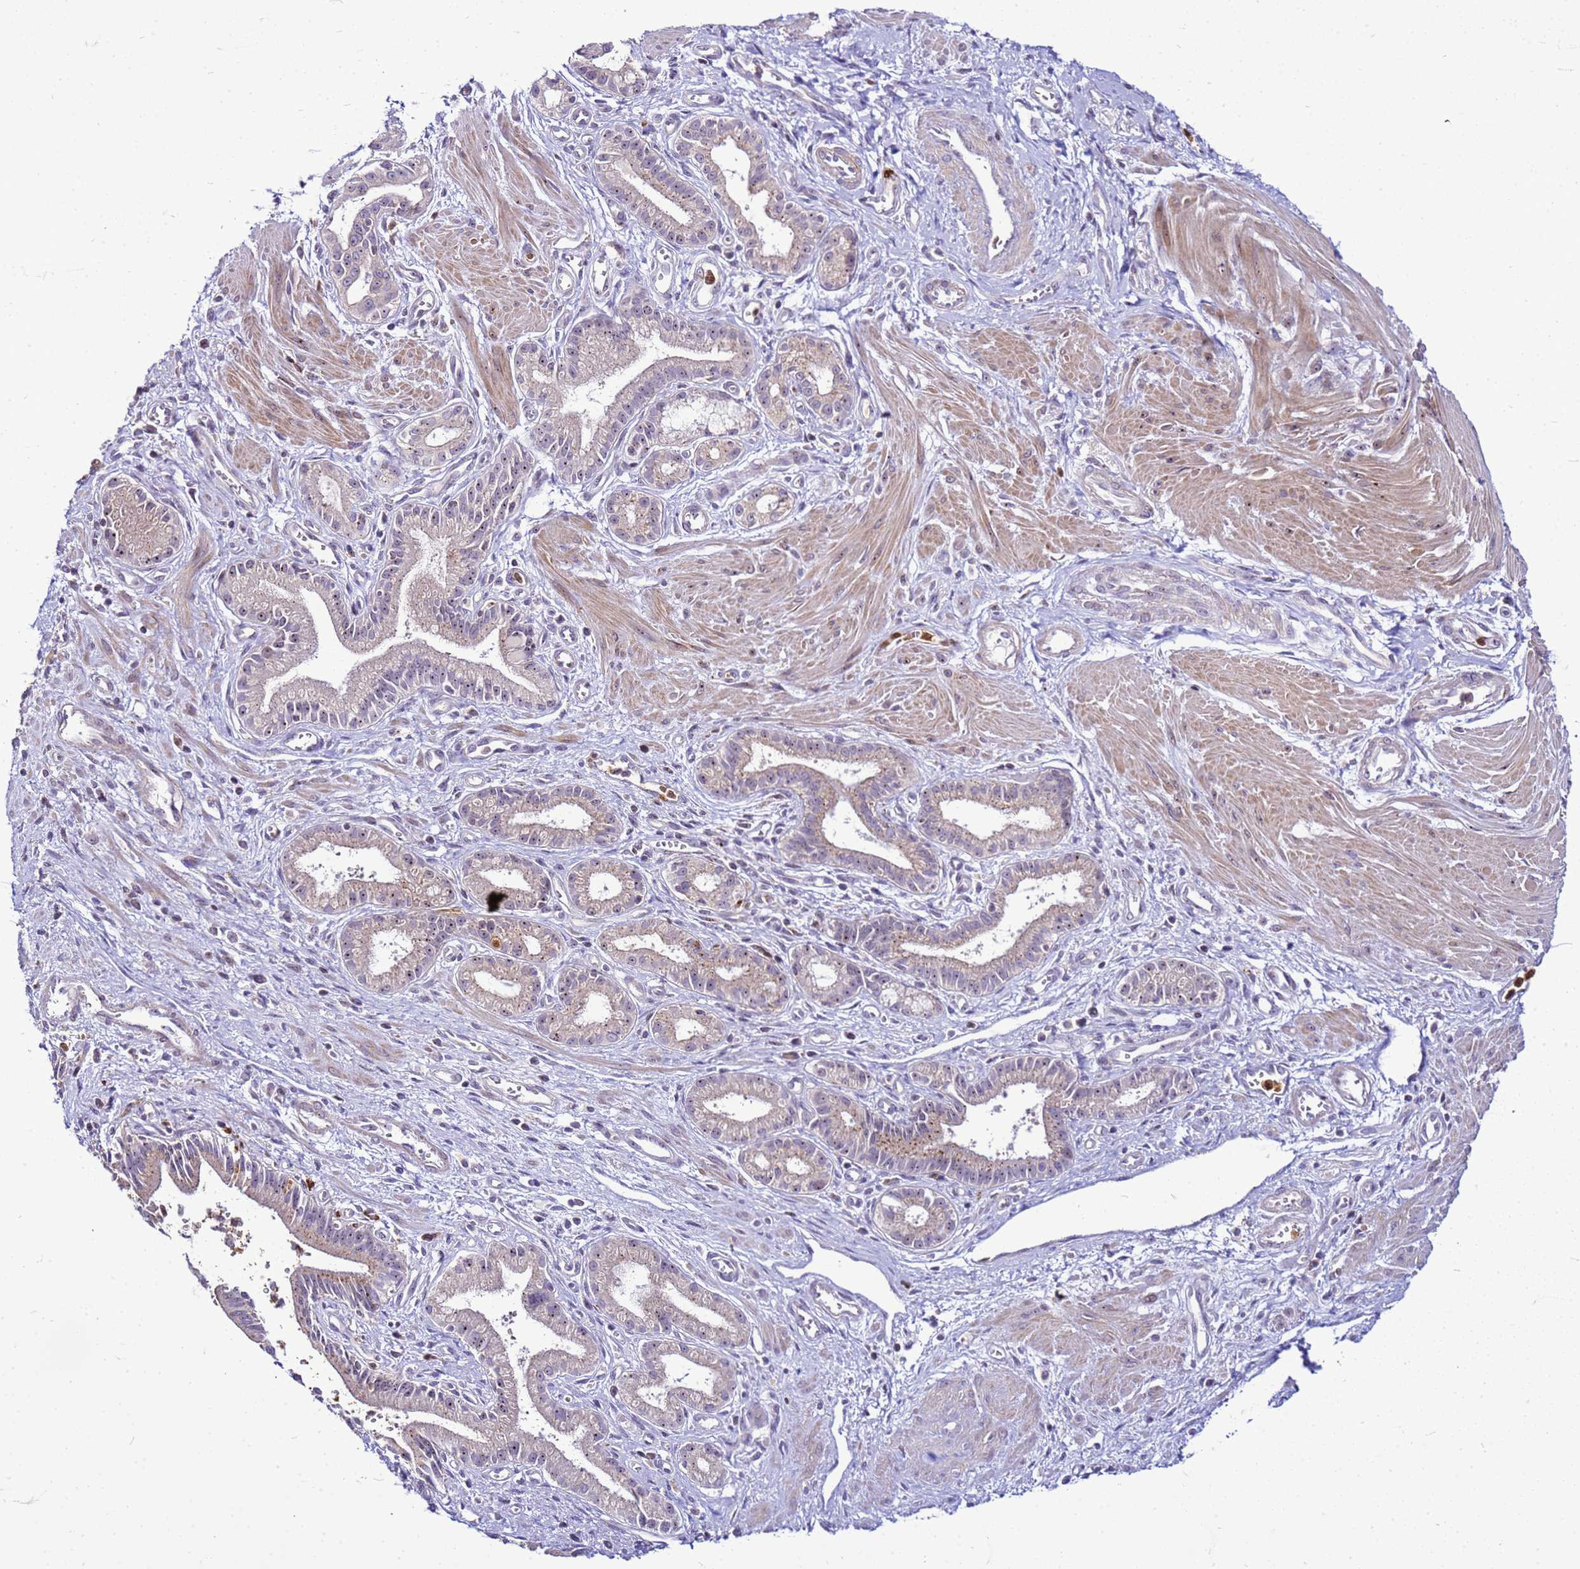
{"staining": {"intensity": "weak", "quantity": ">75%", "location": "nuclear"}, "tissue": "pancreatic cancer", "cell_type": "Tumor cells", "image_type": "cancer", "snomed": [{"axis": "morphology", "description": "Adenocarcinoma, NOS"}, {"axis": "topography", "description": "Pancreas"}], "caption": "Immunohistochemical staining of human pancreatic adenocarcinoma displays low levels of weak nuclear staining in about >75% of tumor cells. (DAB (3,3'-diaminobenzidine) IHC, brown staining for protein, blue staining for nuclei).", "gene": "VPS4B", "patient": {"sex": "male", "age": 78}}